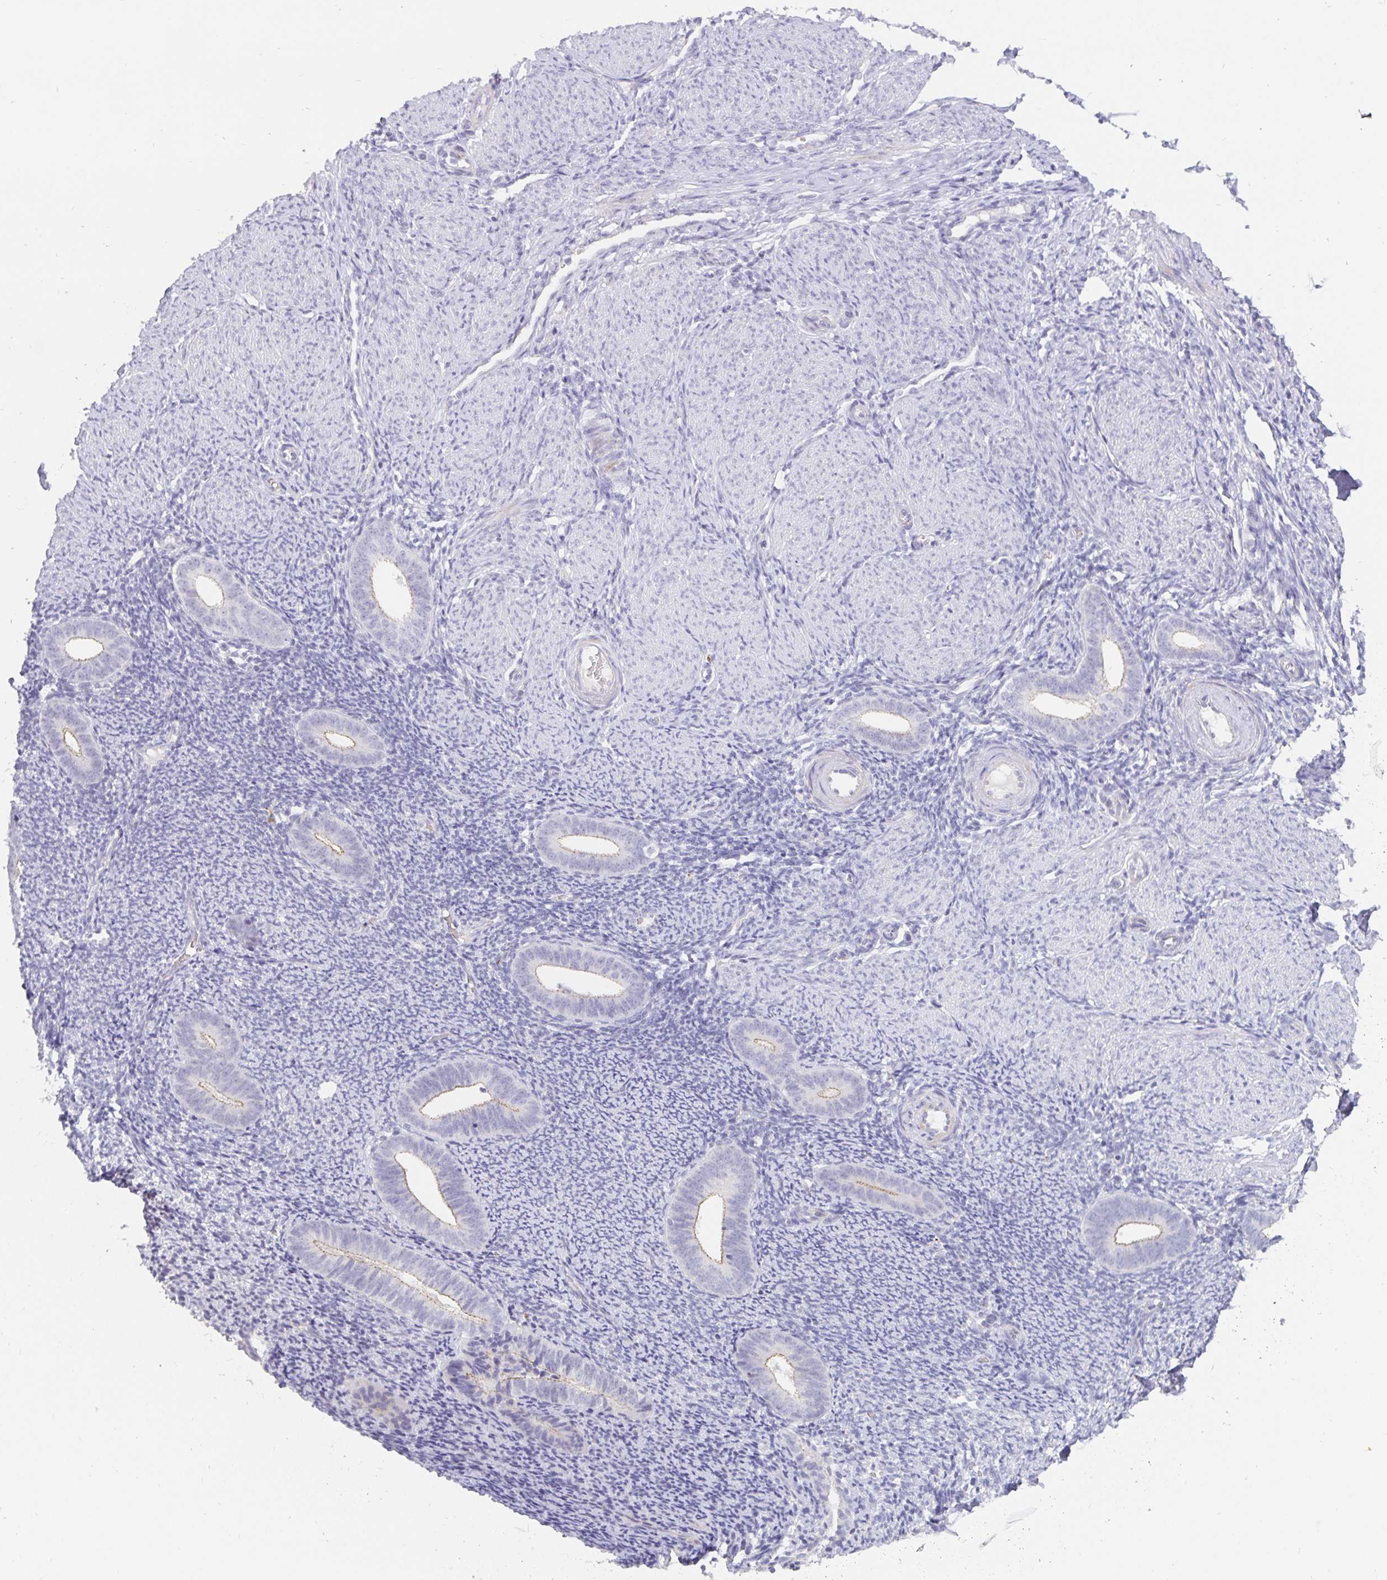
{"staining": {"intensity": "negative", "quantity": "none", "location": "none"}, "tissue": "endometrium", "cell_type": "Cells in endometrial stroma", "image_type": "normal", "snomed": [{"axis": "morphology", "description": "Normal tissue, NOS"}, {"axis": "topography", "description": "Endometrium"}], "caption": "This image is of normal endometrium stained with IHC to label a protein in brown with the nuclei are counter-stained blue. There is no staining in cells in endometrial stroma.", "gene": "PDX1", "patient": {"sex": "female", "age": 39}}